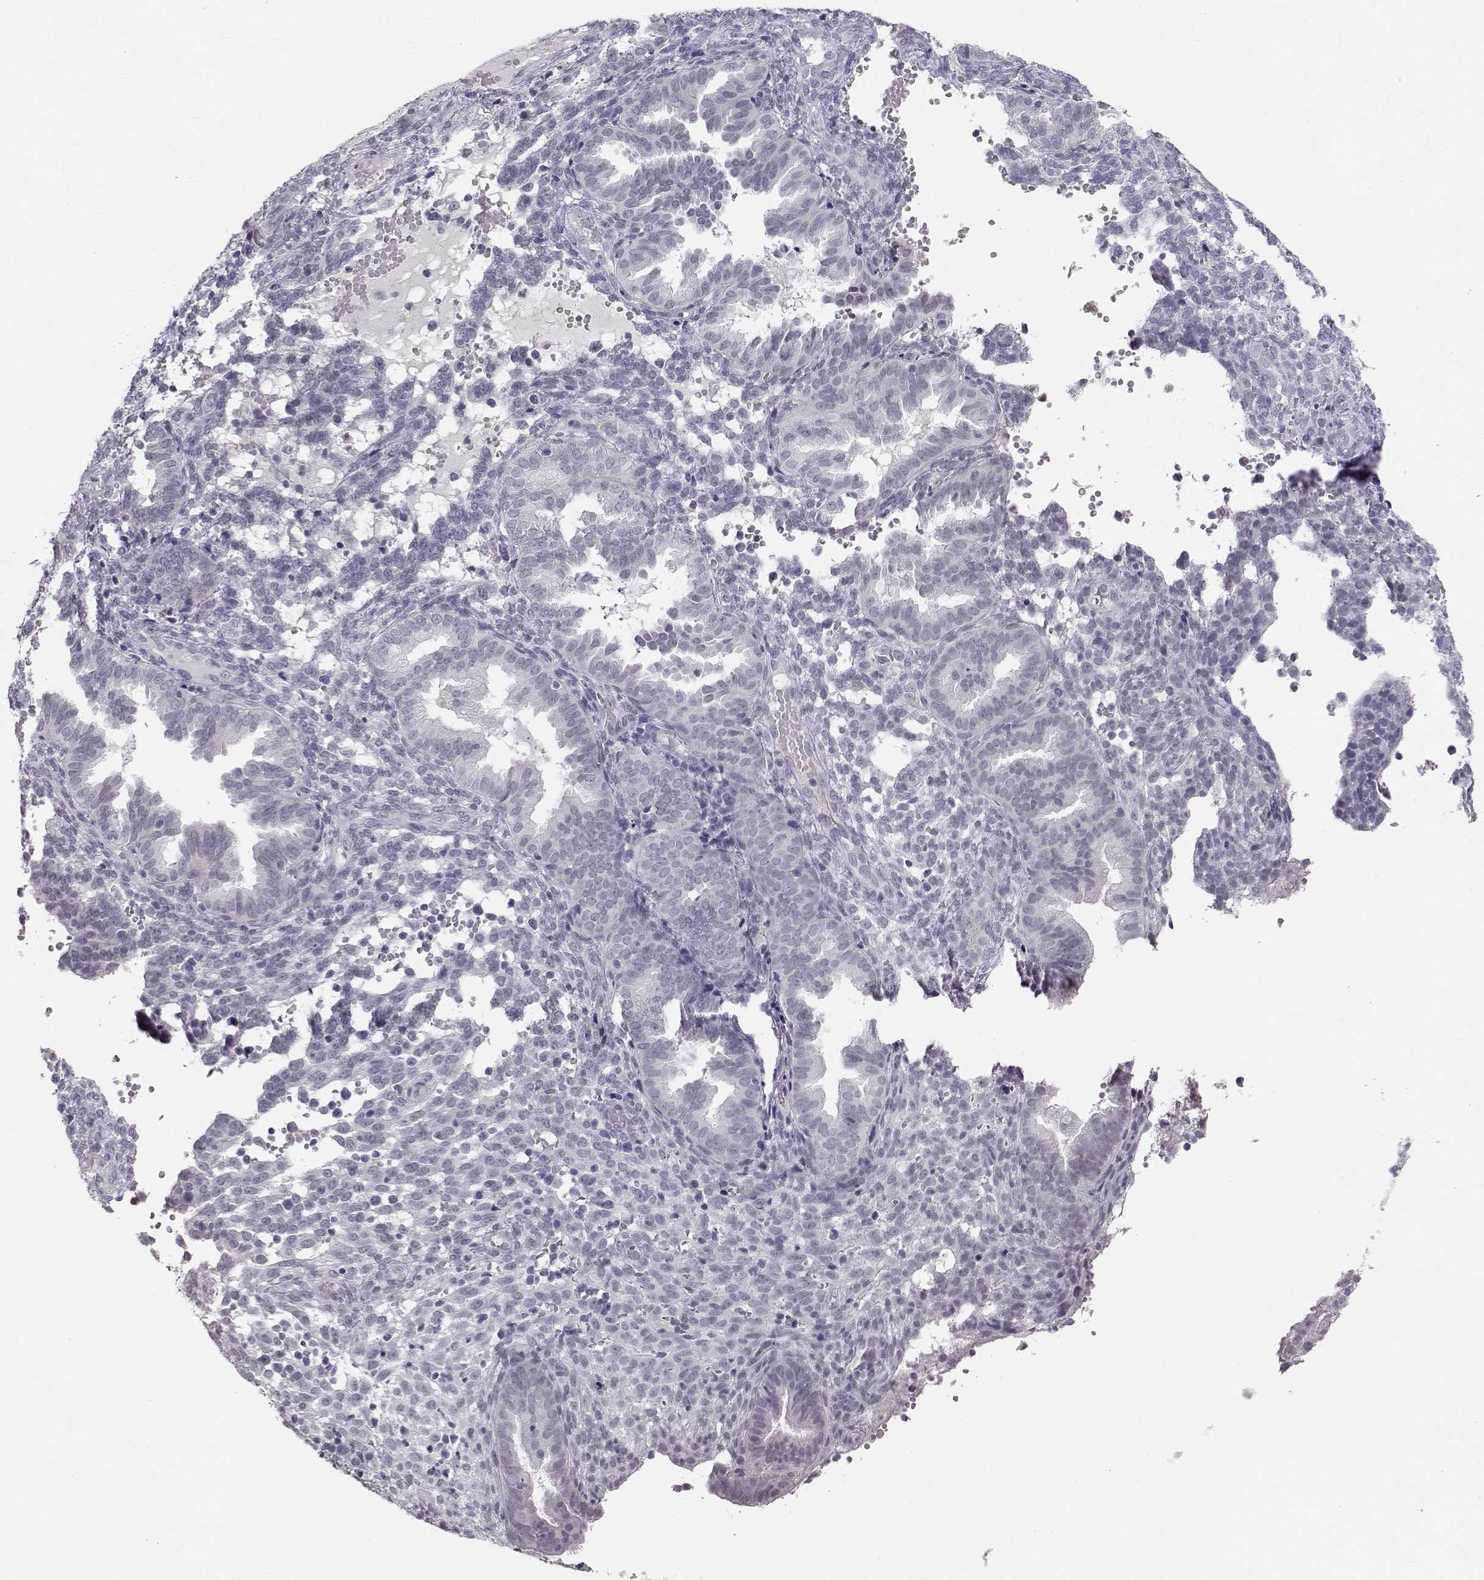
{"staining": {"intensity": "negative", "quantity": "none", "location": "none"}, "tissue": "endometrium", "cell_type": "Cells in endometrial stroma", "image_type": "normal", "snomed": [{"axis": "morphology", "description": "Normal tissue, NOS"}, {"axis": "topography", "description": "Endometrium"}], "caption": "This is an IHC photomicrograph of benign endometrium. There is no staining in cells in endometrial stroma.", "gene": "POU1F1", "patient": {"sex": "female", "age": 42}}